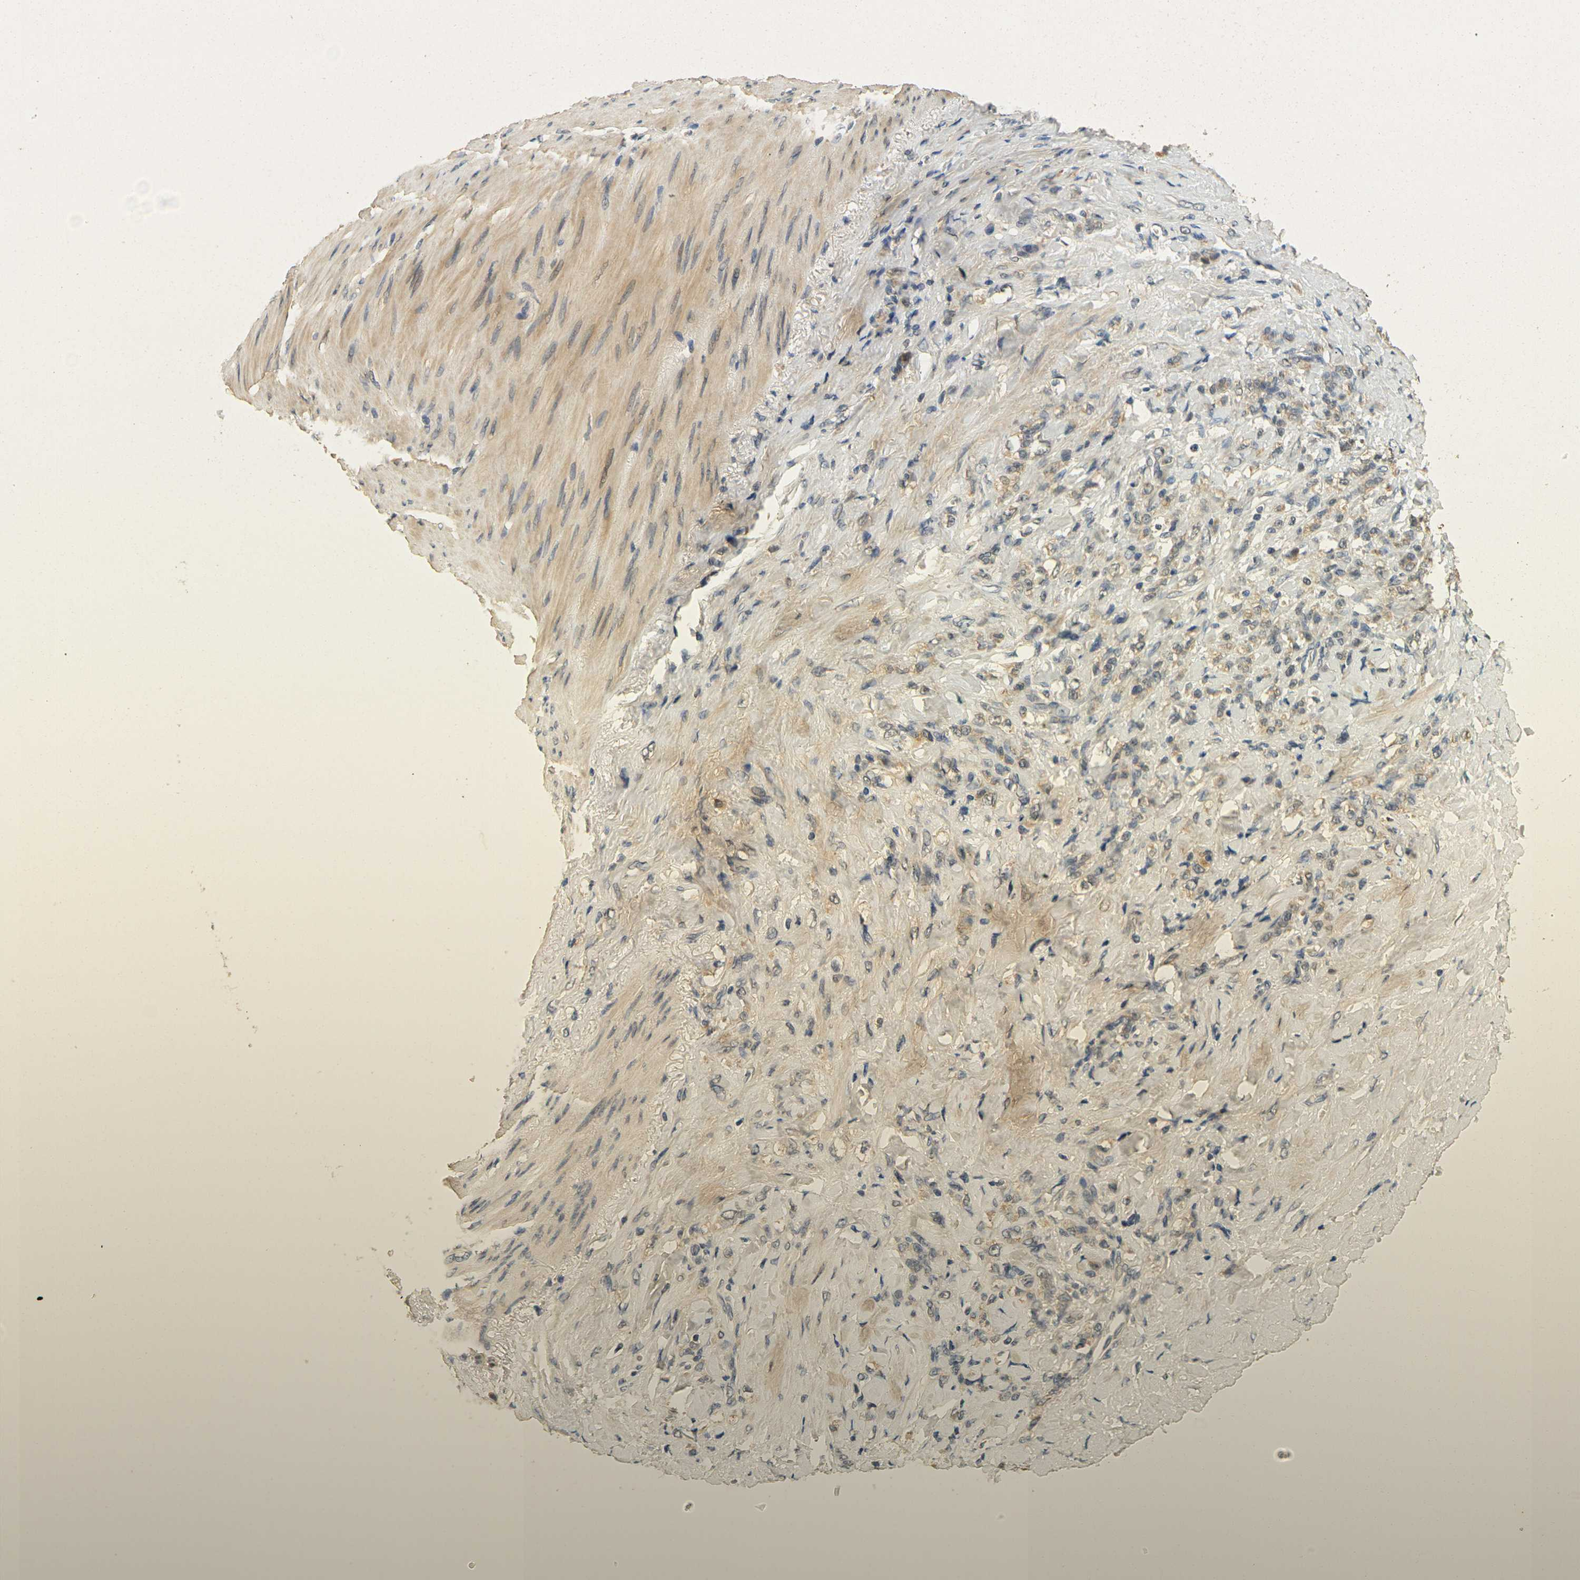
{"staining": {"intensity": "weak", "quantity": ">75%", "location": "cytoplasmic/membranous"}, "tissue": "stomach cancer", "cell_type": "Tumor cells", "image_type": "cancer", "snomed": [{"axis": "morphology", "description": "Adenocarcinoma, NOS"}, {"axis": "topography", "description": "Stomach"}], "caption": "Stomach adenocarcinoma stained for a protein demonstrates weak cytoplasmic/membranous positivity in tumor cells.", "gene": "GDAP1", "patient": {"sex": "male", "age": 82}}